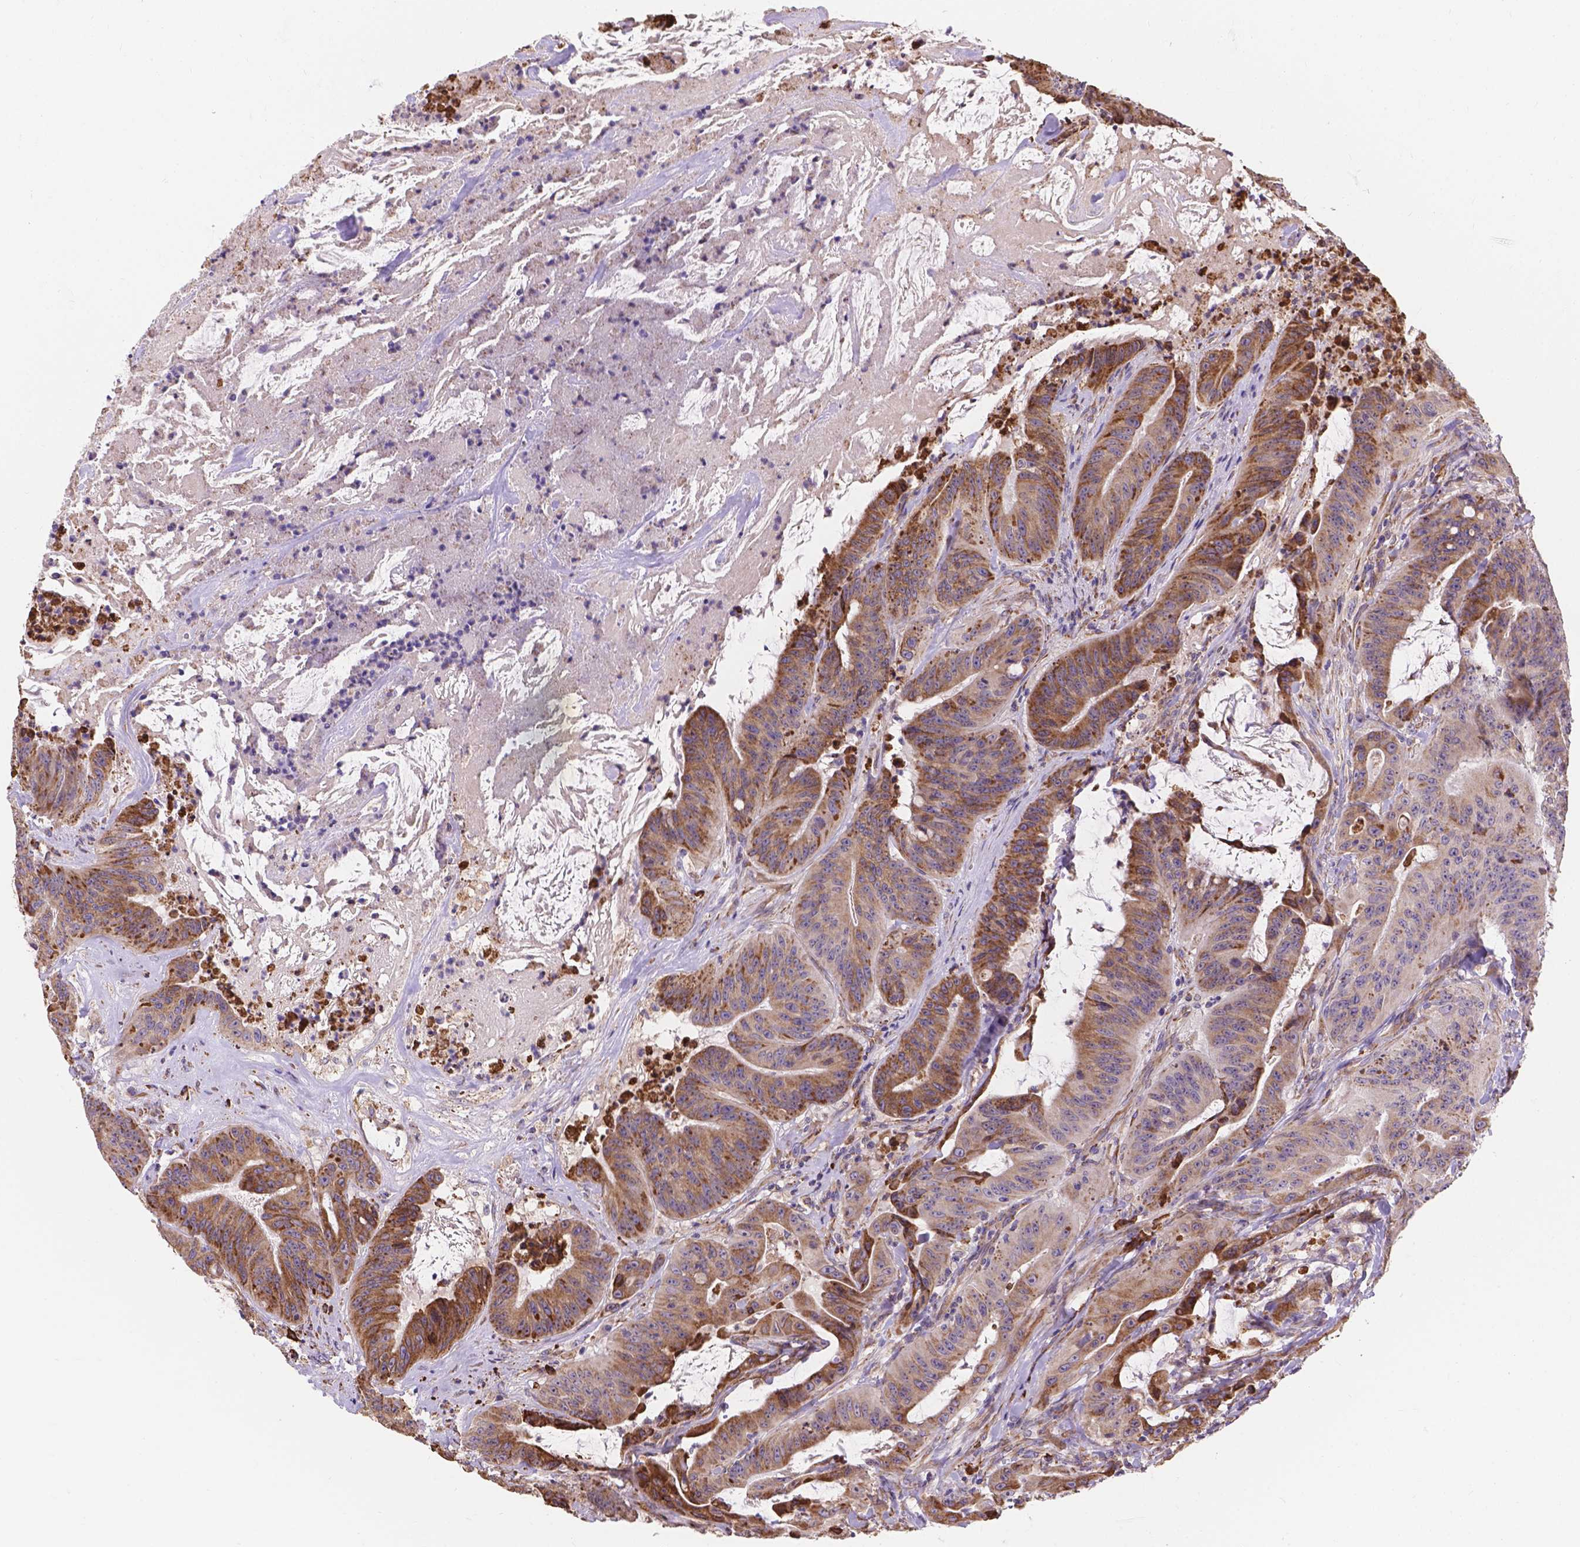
{"staining": {"intensity": "moderate", "quantity": ">75%", "location": "cytoplasmic/membranous"}, "tissue": "colorectal cancer", "cell_type": "Tumor cells", "image_type": "cancer", "snomed": [{"axis": "morphology", "description": "Adenocarcinoma, NOS"}, {"axis": "topography", "description": "Colon"}], "caption": "Colorectal cancer (adenocarcinoma) stained for a protein shows moderate cytoplasmic/membranous positivity in tumor cells. (DAB (3,3'-diaminobenzidine) IHC with brightfield microscopy, high magnification).", "gene": "IPO11", "patient": {"sex": "male", "age": 33}}